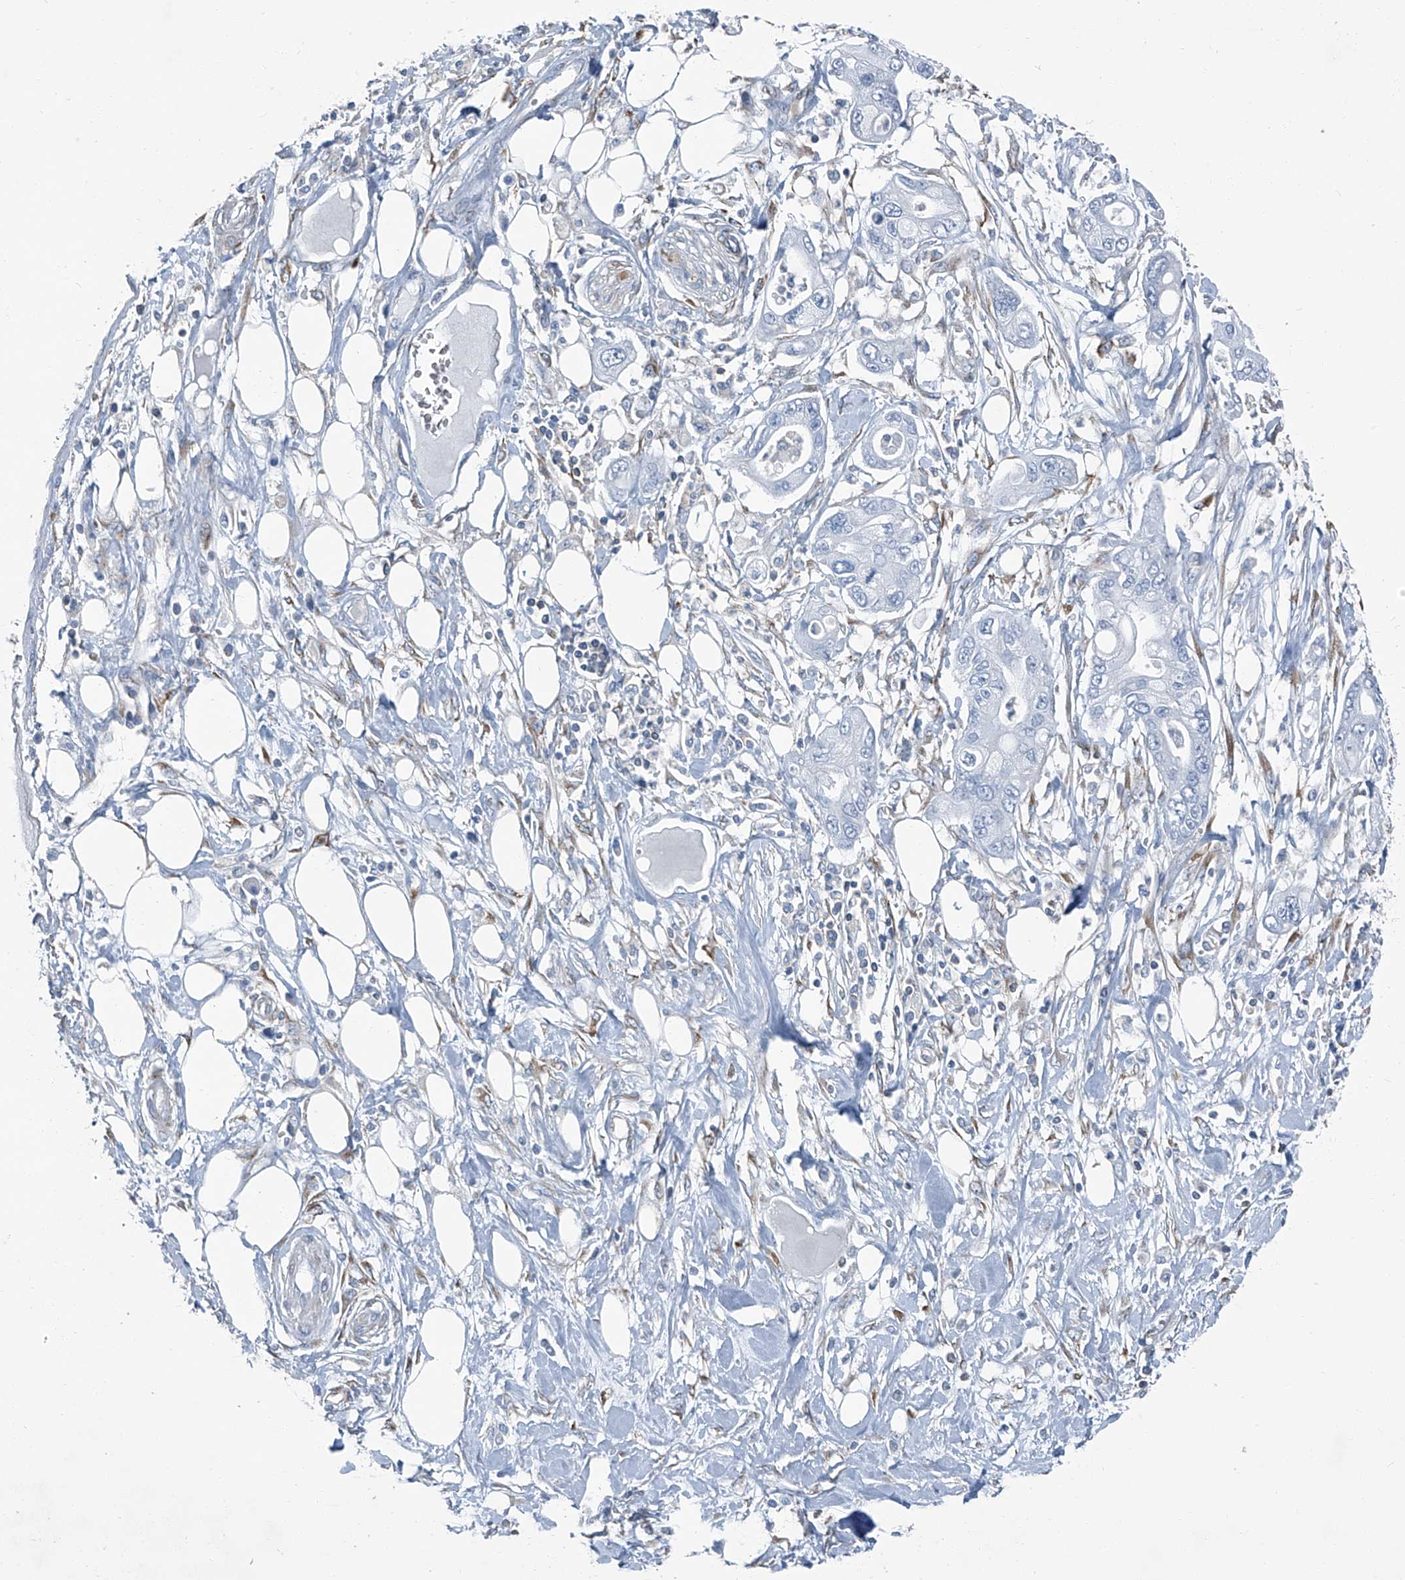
{"staining": {"intensity": "negative", "quantity": "none", "location": "none"}, "tissue": "pancreatic cancer", "cell_type": "Tumor cells", "image_type": "cancer", "snomed": [{"axis": "morphology", "description": "Adenocarcinoma, NOS"}, {"axis": "topography", "description": "Pancreas"}], "caption": "Immunohistochemical staining of pancreatic cancer (adenocarcinoma) demonstrates no significant positivity in tumor cells.", "gene": "SEPTIN7", "patient": {"sex": "male", "age": 68}}